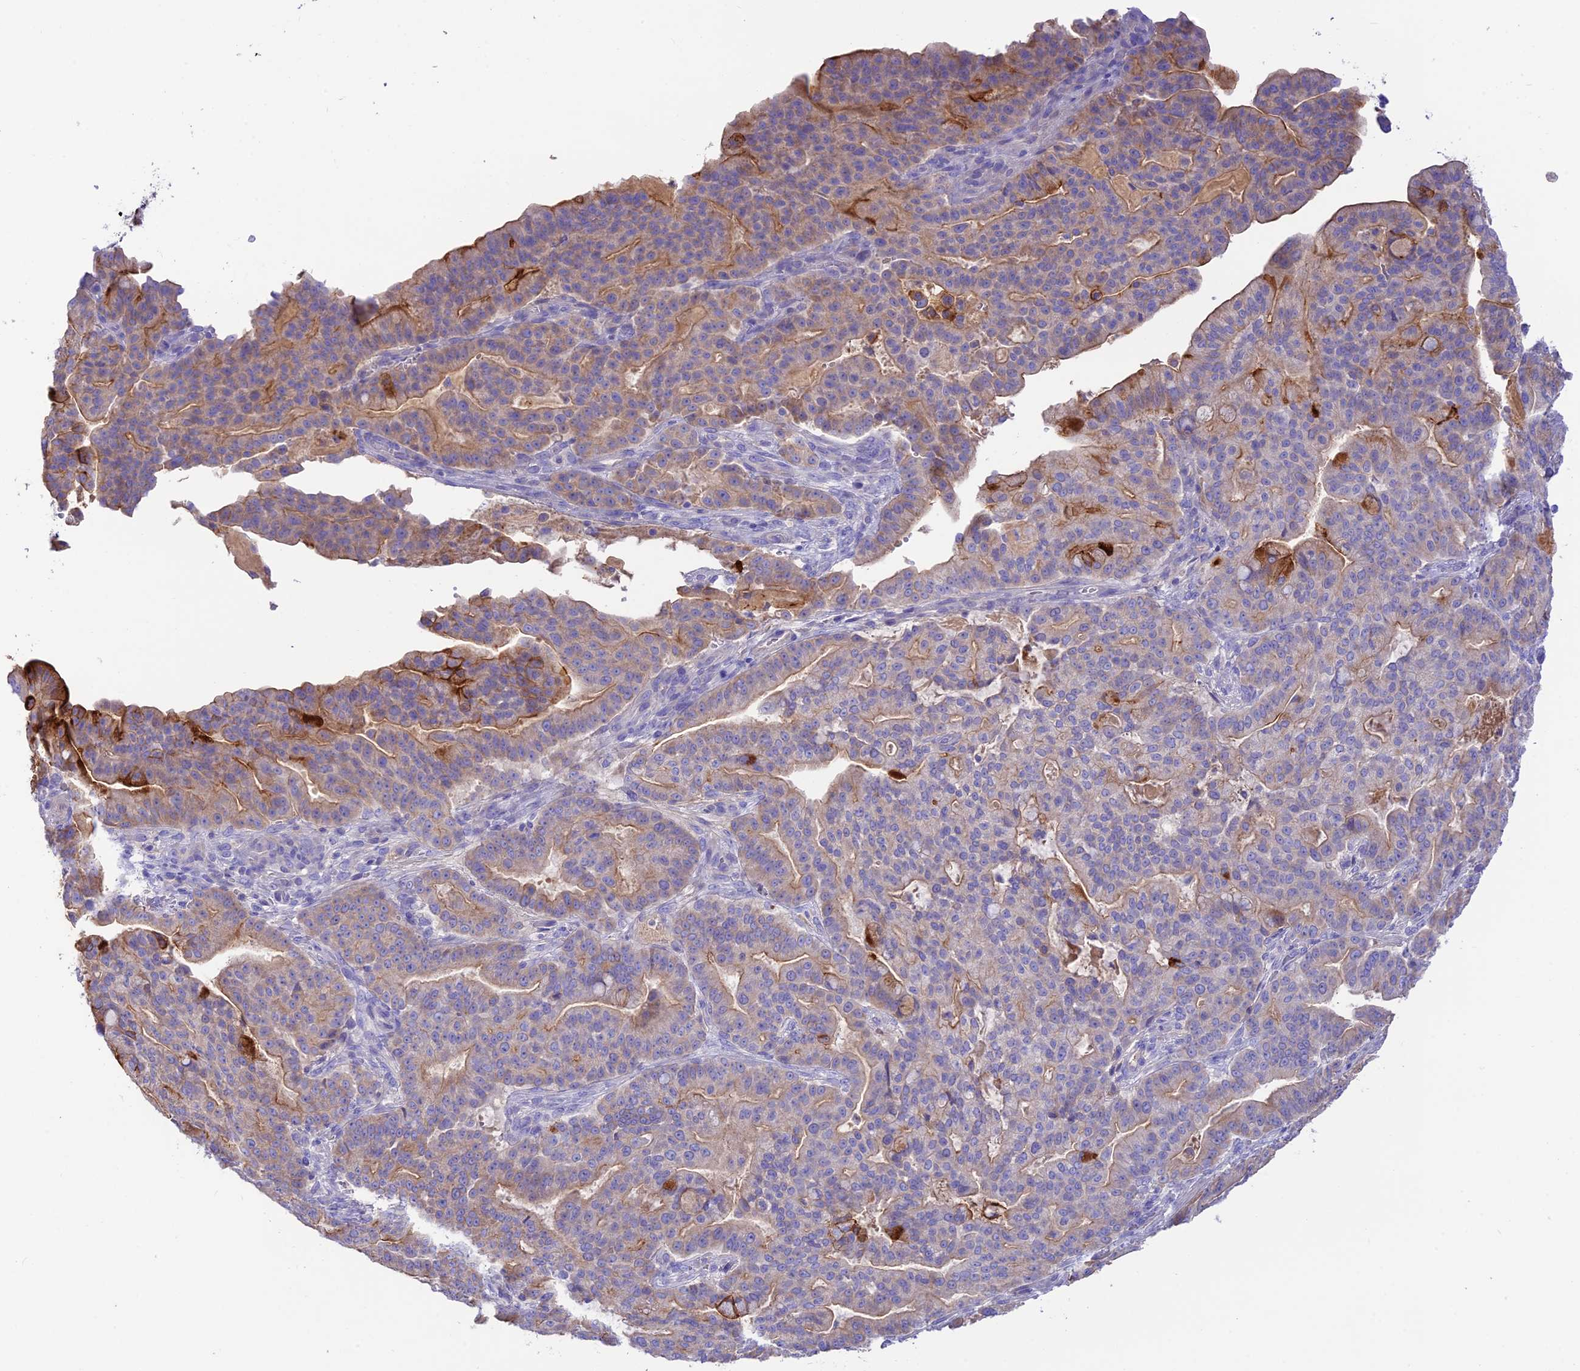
{"staining": {"intensity": "moderate", "quantity": "<25%", "location": "cytoplasmic/membranous"}, "tissue": "pancreatic cancer", "cell_type": "Tumor cells", "image_type": "cancer", "snomed": [{"axis": "morphology", "description": "Adenocarcinoma, NOS"}, {"axis": "topography", "description": "Pancreas"}], "caption": "Pancreatic cancer tissue demonstrates moderate cytoplasmic/membranous positivity in approximately <25% of tumor cells", "gene": "NLRP9", "patient": {"sex": "male", "age": 63}}